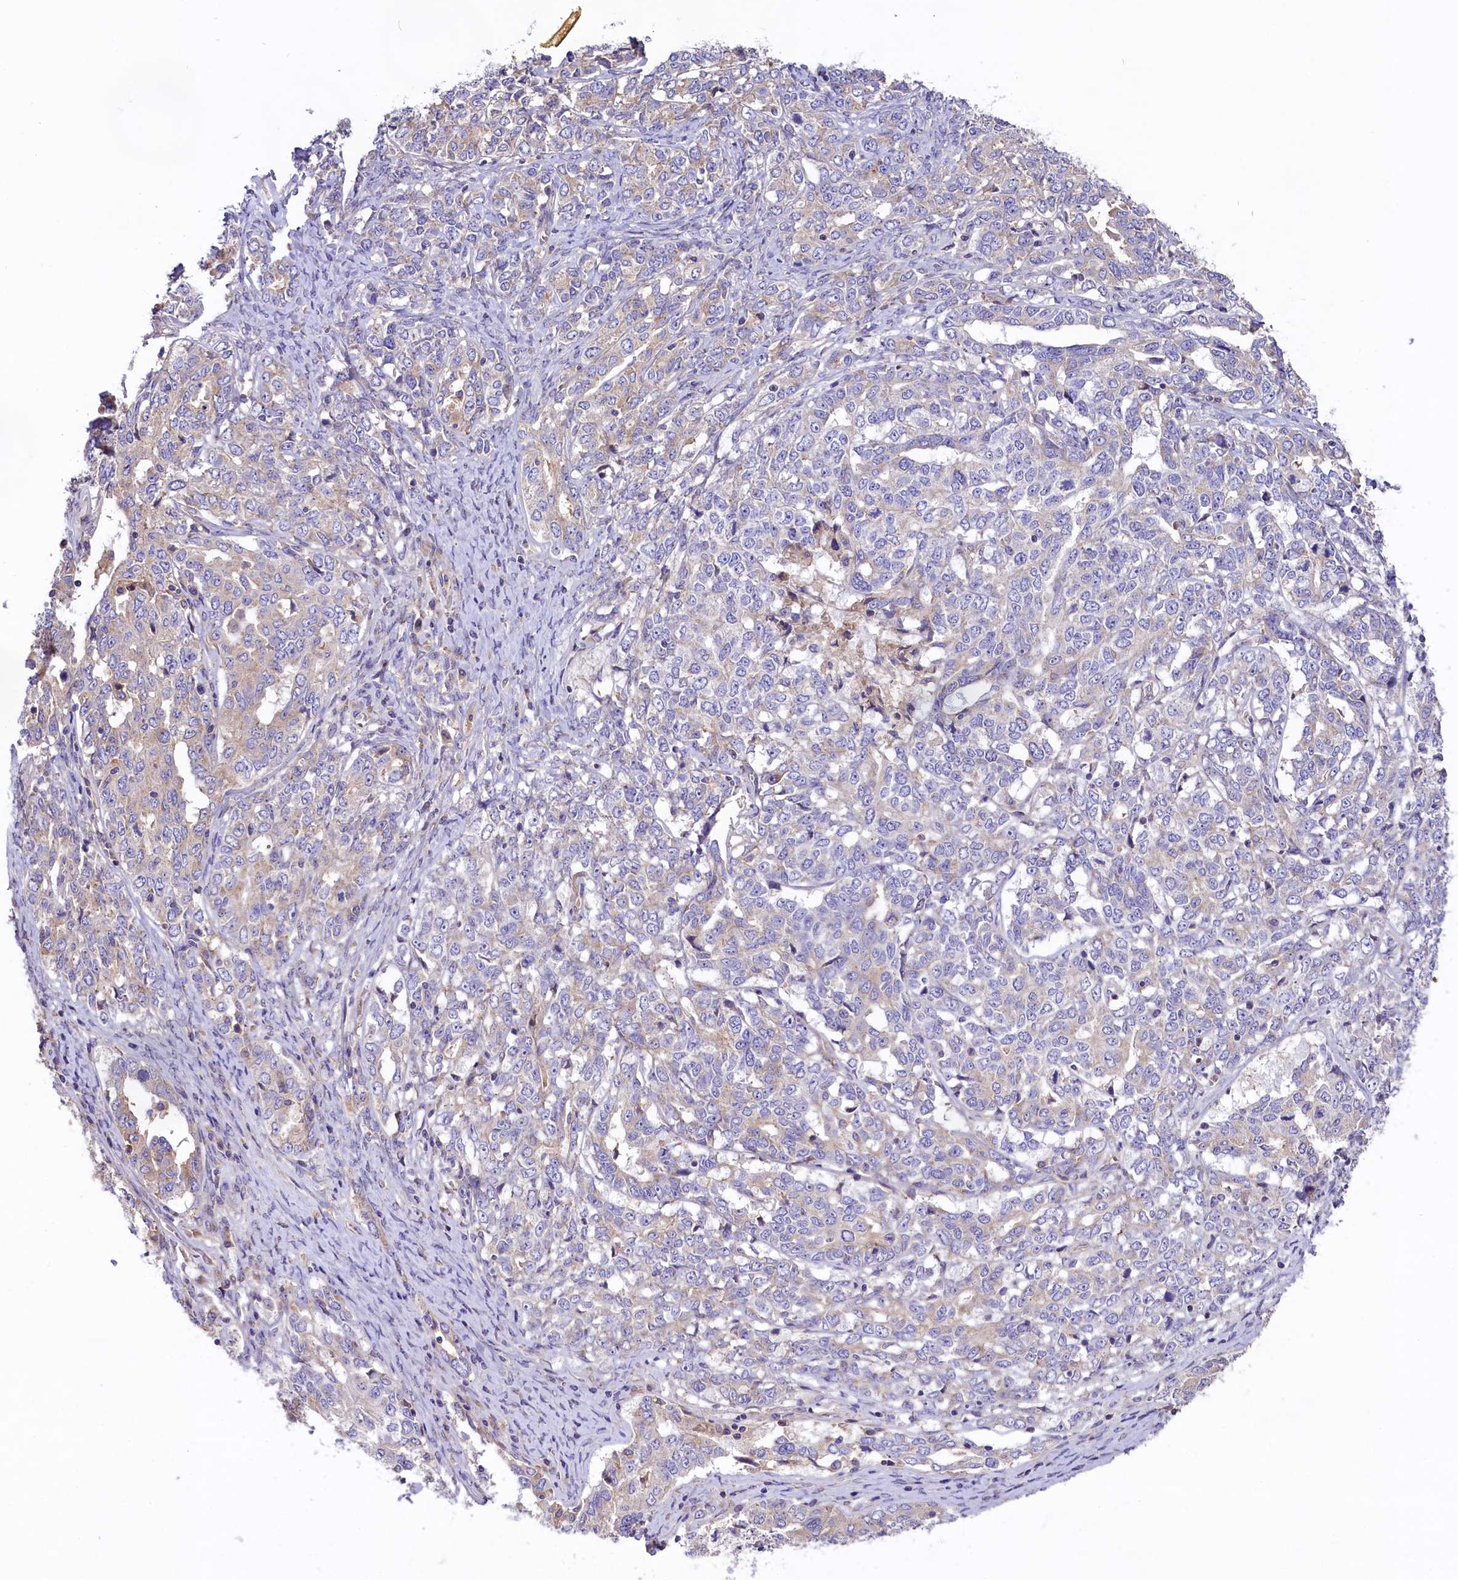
{"staining": {"intensity": "weak", "quantity": "<25%", "location": "cytoplasmic/membranous"}, "tissue": "ovarian cancer", "cell_type": "Tumor cells", "image_type": "cancer", "snomed": [{"axis": "morphology", "description": "Carcinoma, endometroid"}, {"axis": "topography", "description": "Ovary"}], "caption": "DAB immunohistochemical staining of ovarian cancer displays no significant staining in tumor cells.", "gene": "PEMT", "patient": {"sex": "female", "age": 62}}